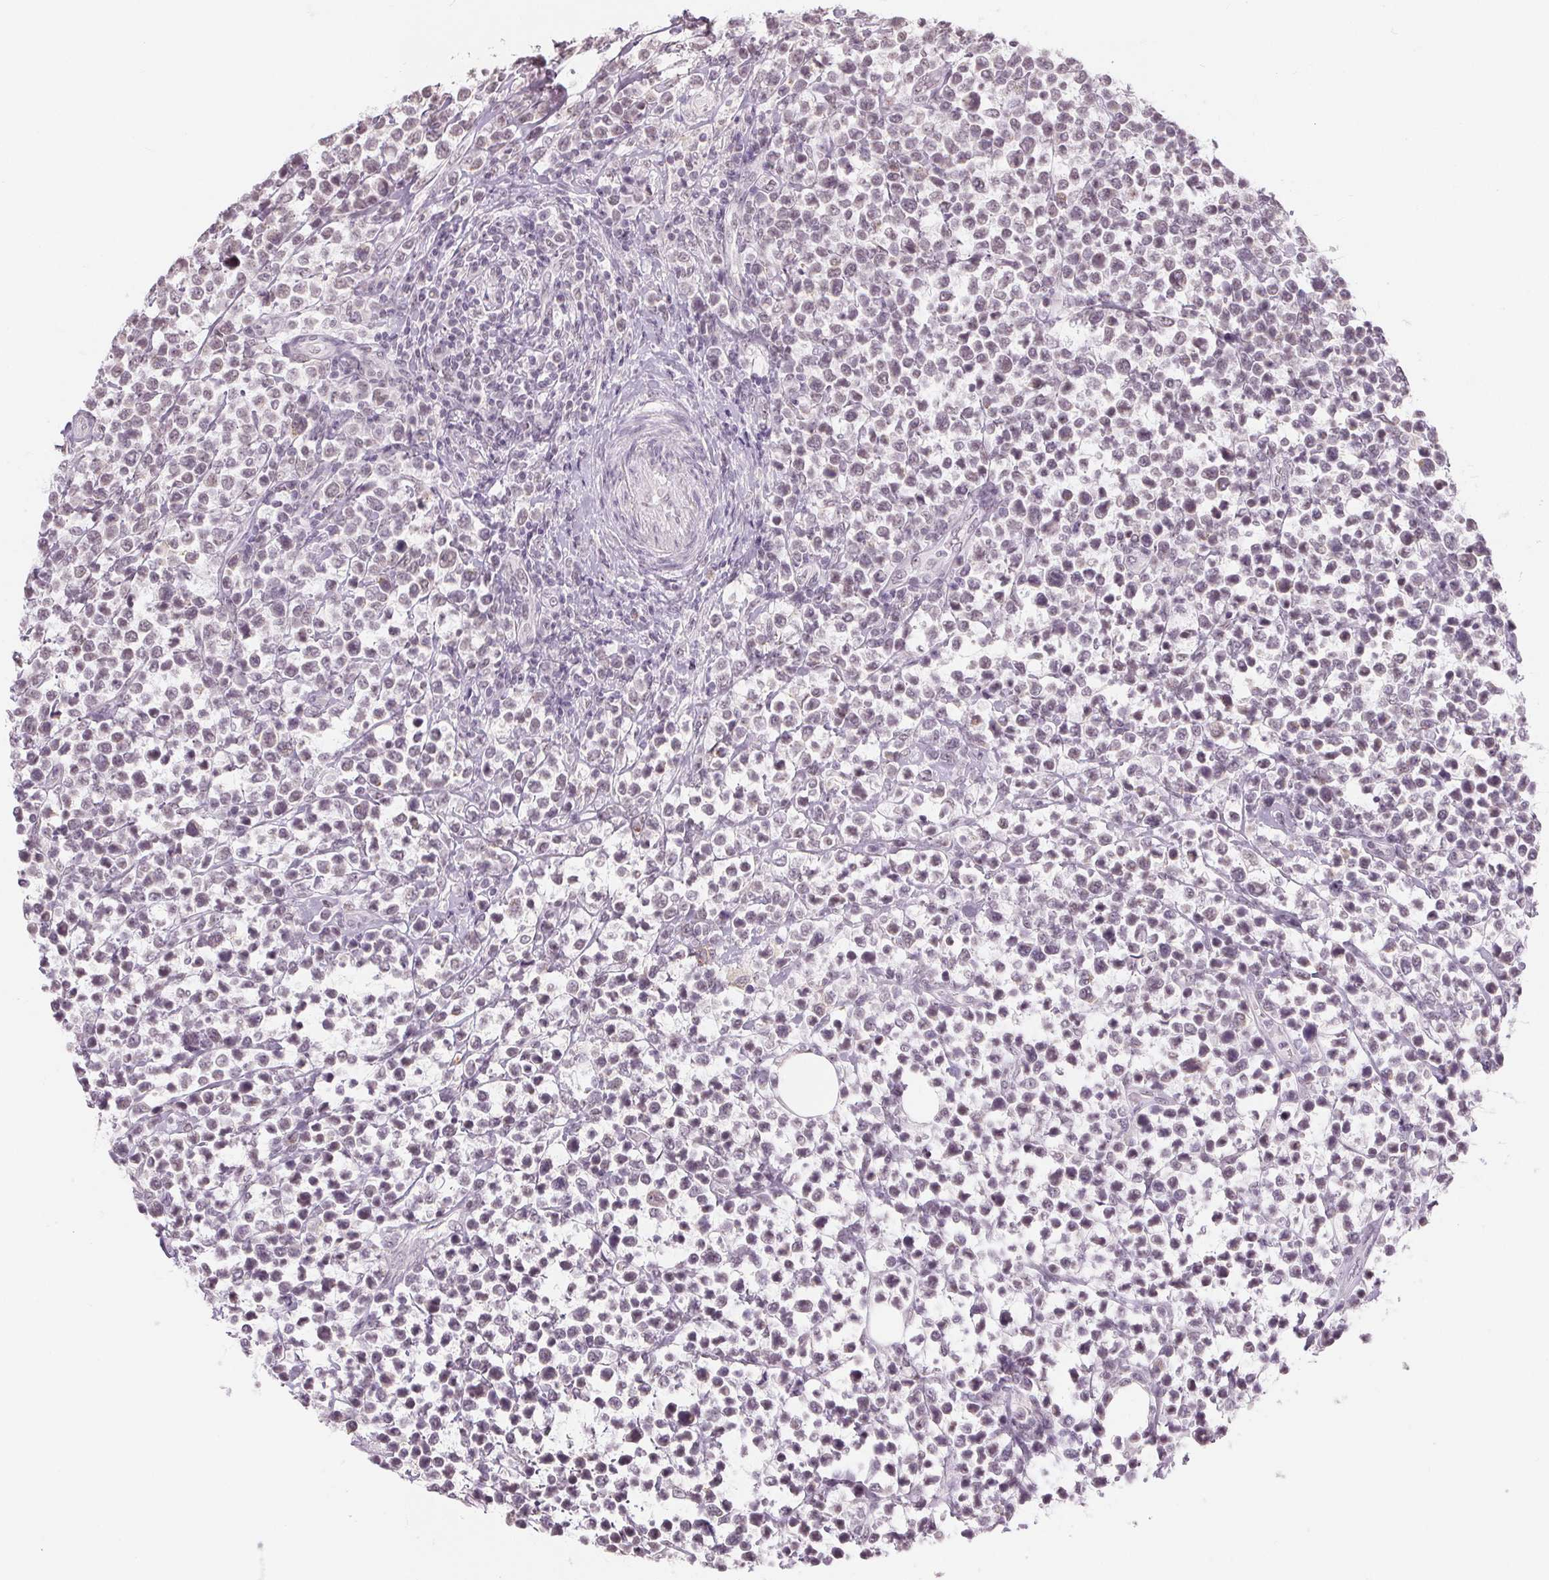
{"staining": {"intensity": "weak", "quantity": "<25%", "location": "nuclear"}, "tissue": "lymphoma", "cell_type": "Tumor cells", "image_type": "cancer", "snomed": [{"axis": "morphology", "description": "Malignant lymphoma, non-Hodgkin's type, High grade"}, {"axis": "topography", "description": "Soft tissue"}], "caption": "High magnification brightfield microscopy of lymphoma stained with DAB (3,3'-diaminobenzidine) (brown) and counterstained with hematoxylin (blue): tumor cells show no significant positivity.", "gene": "NXF3", "patient": {"sex": "female", "age": 56}}